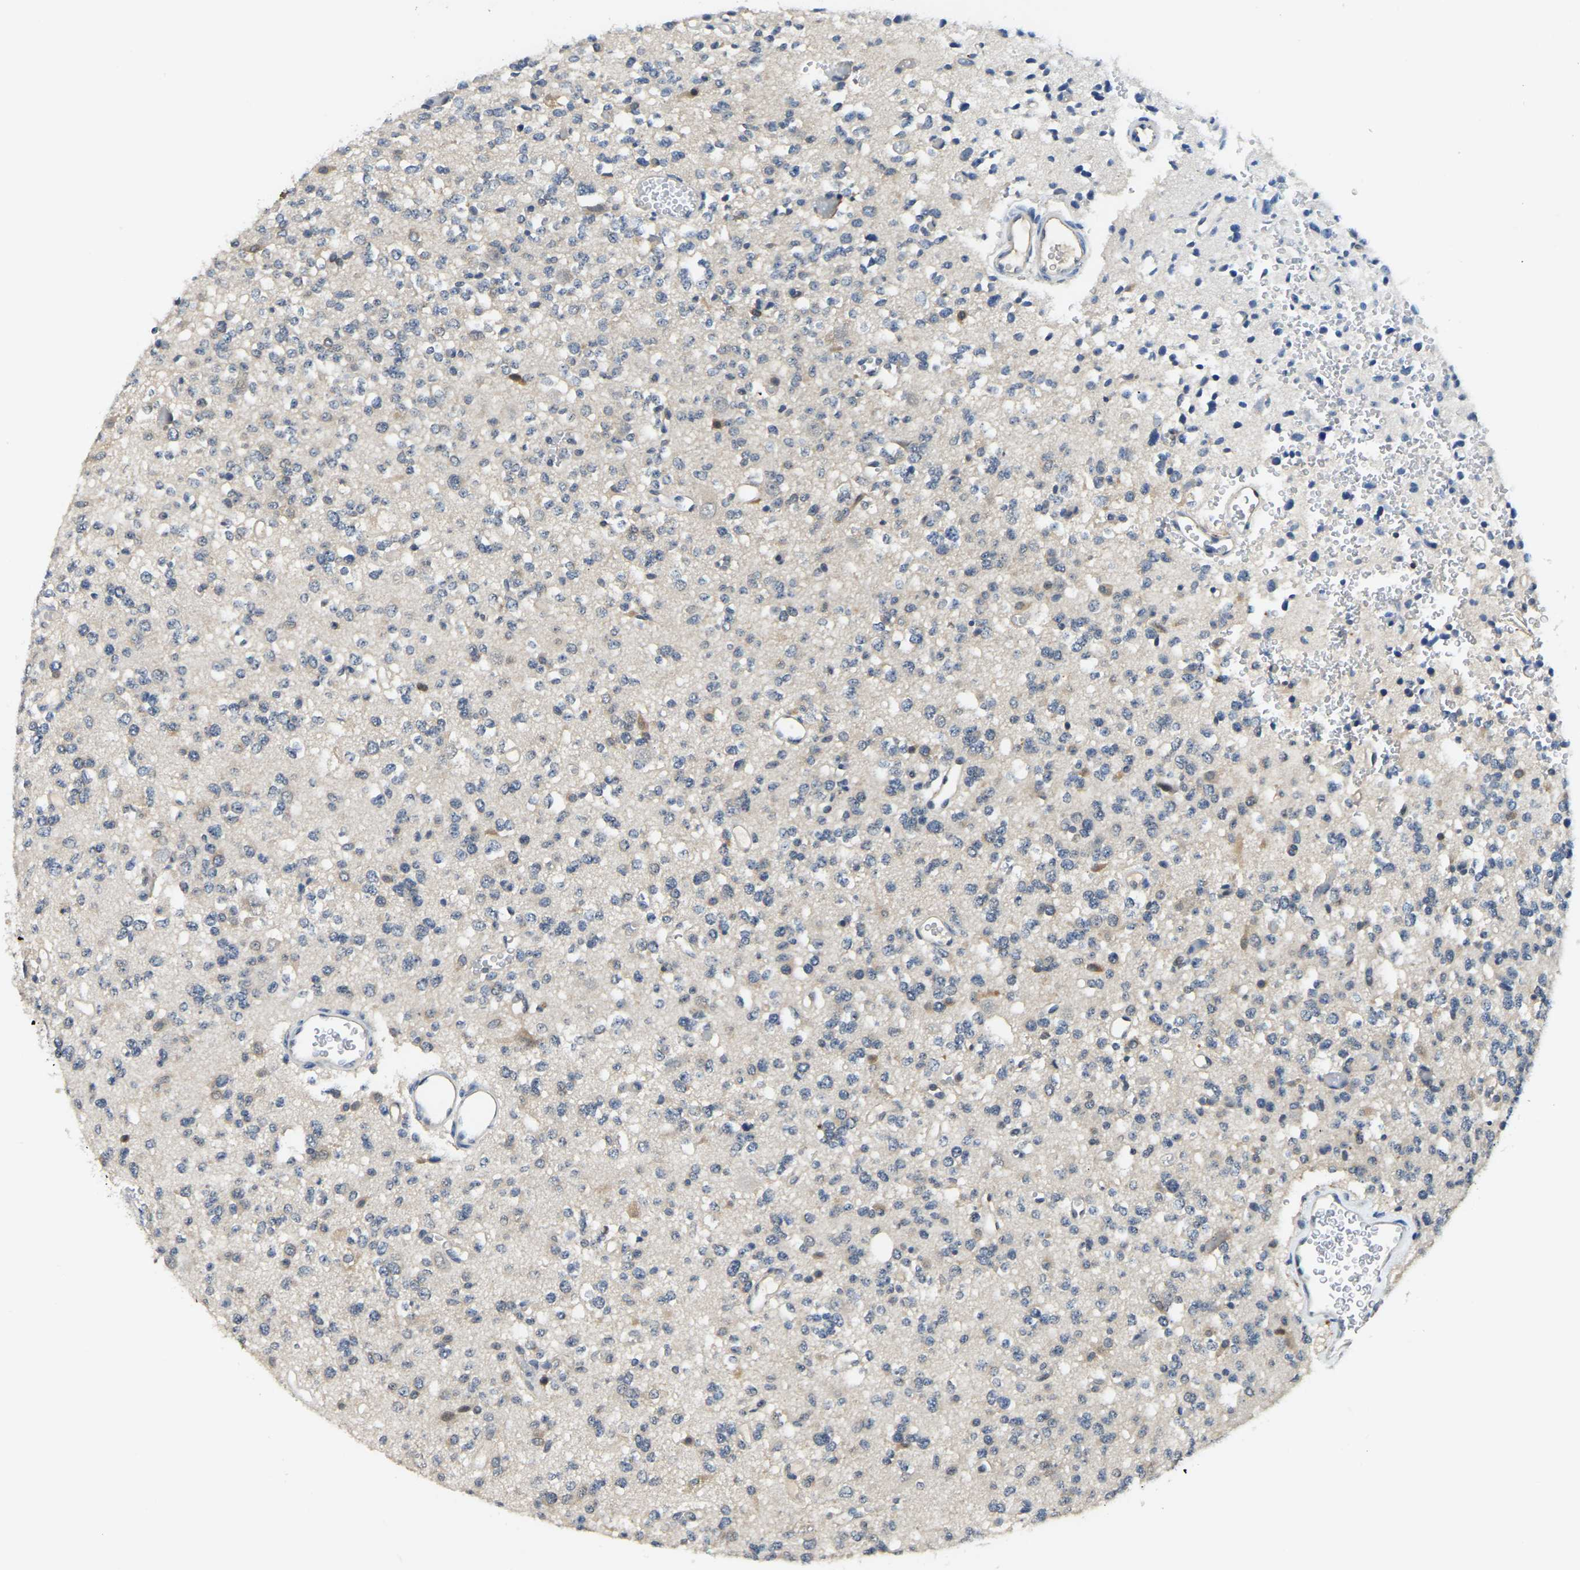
{"staining": {"intensity": "weak", "quantity": "25%-75%", "location": "cytoplasmic/membranous"}, "tissue": "glioma", "cell_type": "Tumor cells", "image_type": "cancer", "snomed": [{"axis": "morphology", "description": "Glioma, malignant, Low grade"}, {"axis": "topography", "description": "Brain"}], "caption": "Immunohistochemistry of glioma exhibits low levels of weak cytoplasmic/membranous positivity in about 25%-75% of tumor cells.", "gene": "AHNAK", "patient": {"sex": "male", "age": 38}}